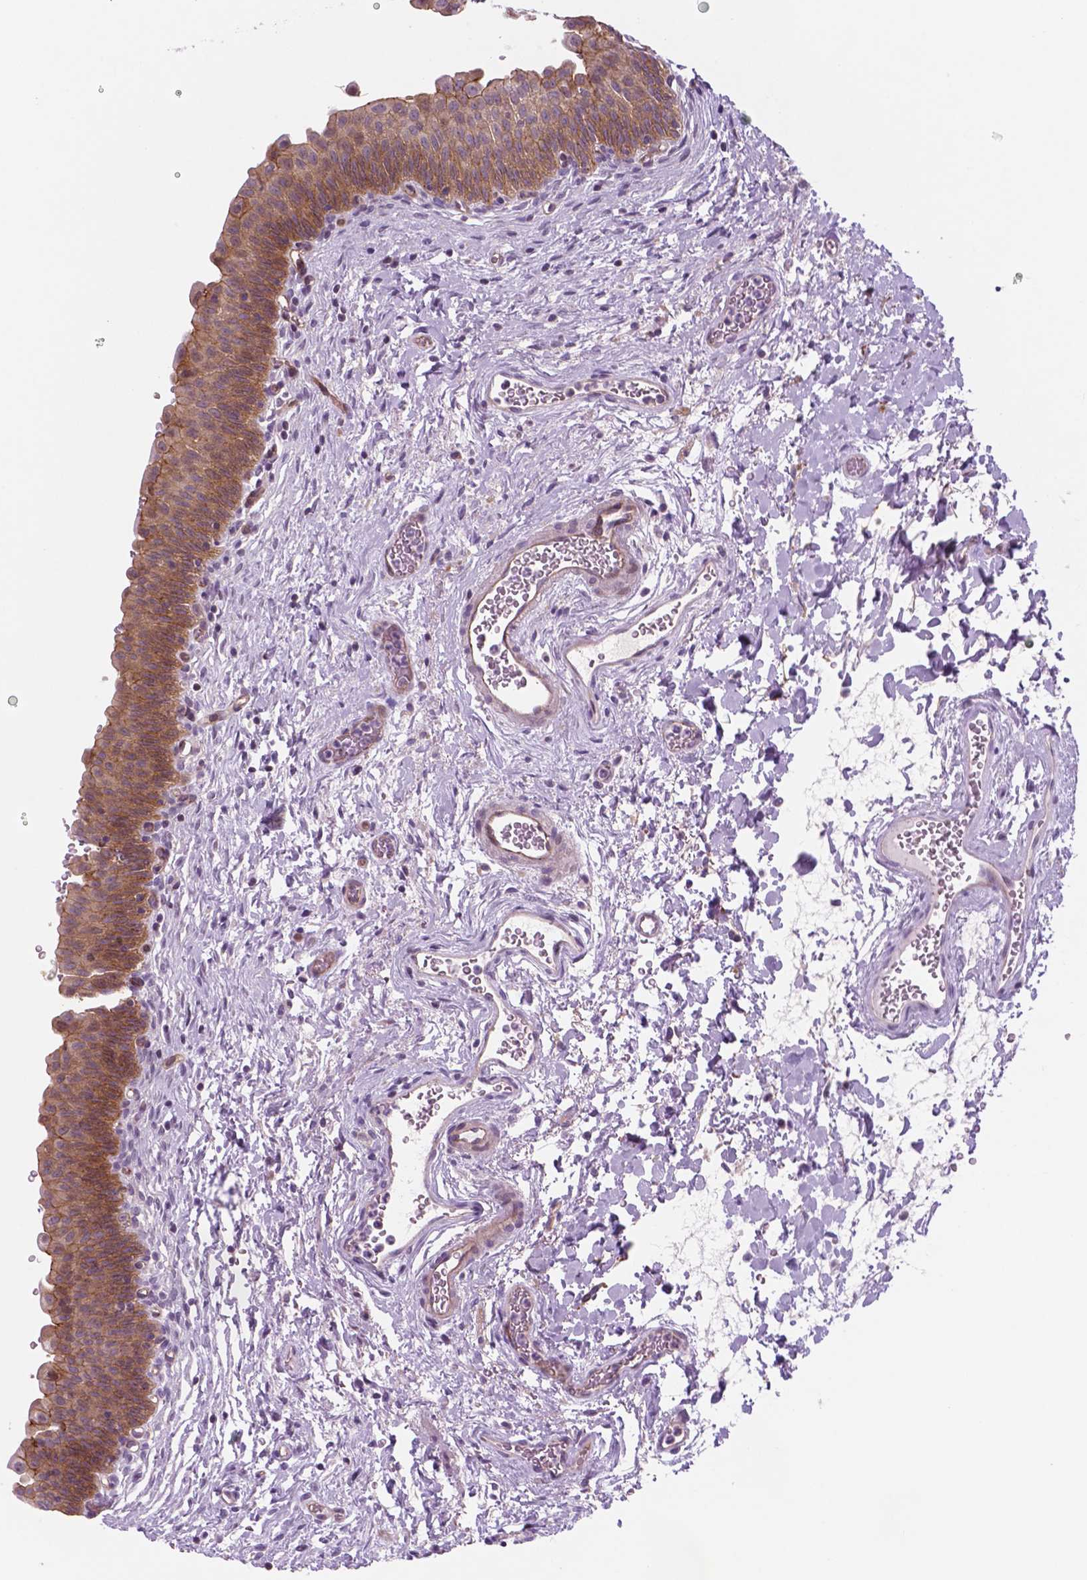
{"staining": {"intensity": "moderate", "quantity": ">75%", "location": "cytoplasmic/membranous"}, "tissue": "urinary bladder", "cell_type": "Urothelial cells", "image_type": "normal", "snomed": [{"axis": "morphology", "description": "Normal tissue, NOS"}, {"axis": "topography", "description": "Urinary bladder"}], "caption": "Brown immunohistochemical staining in benign human urinary bladder reveals moderate cytoplasmic/membranous expression in about >75% of urothelial cells. Nuclei are stained in blue.", "gene": "RND3", "patient": {"sex": "male", "age": 56}}